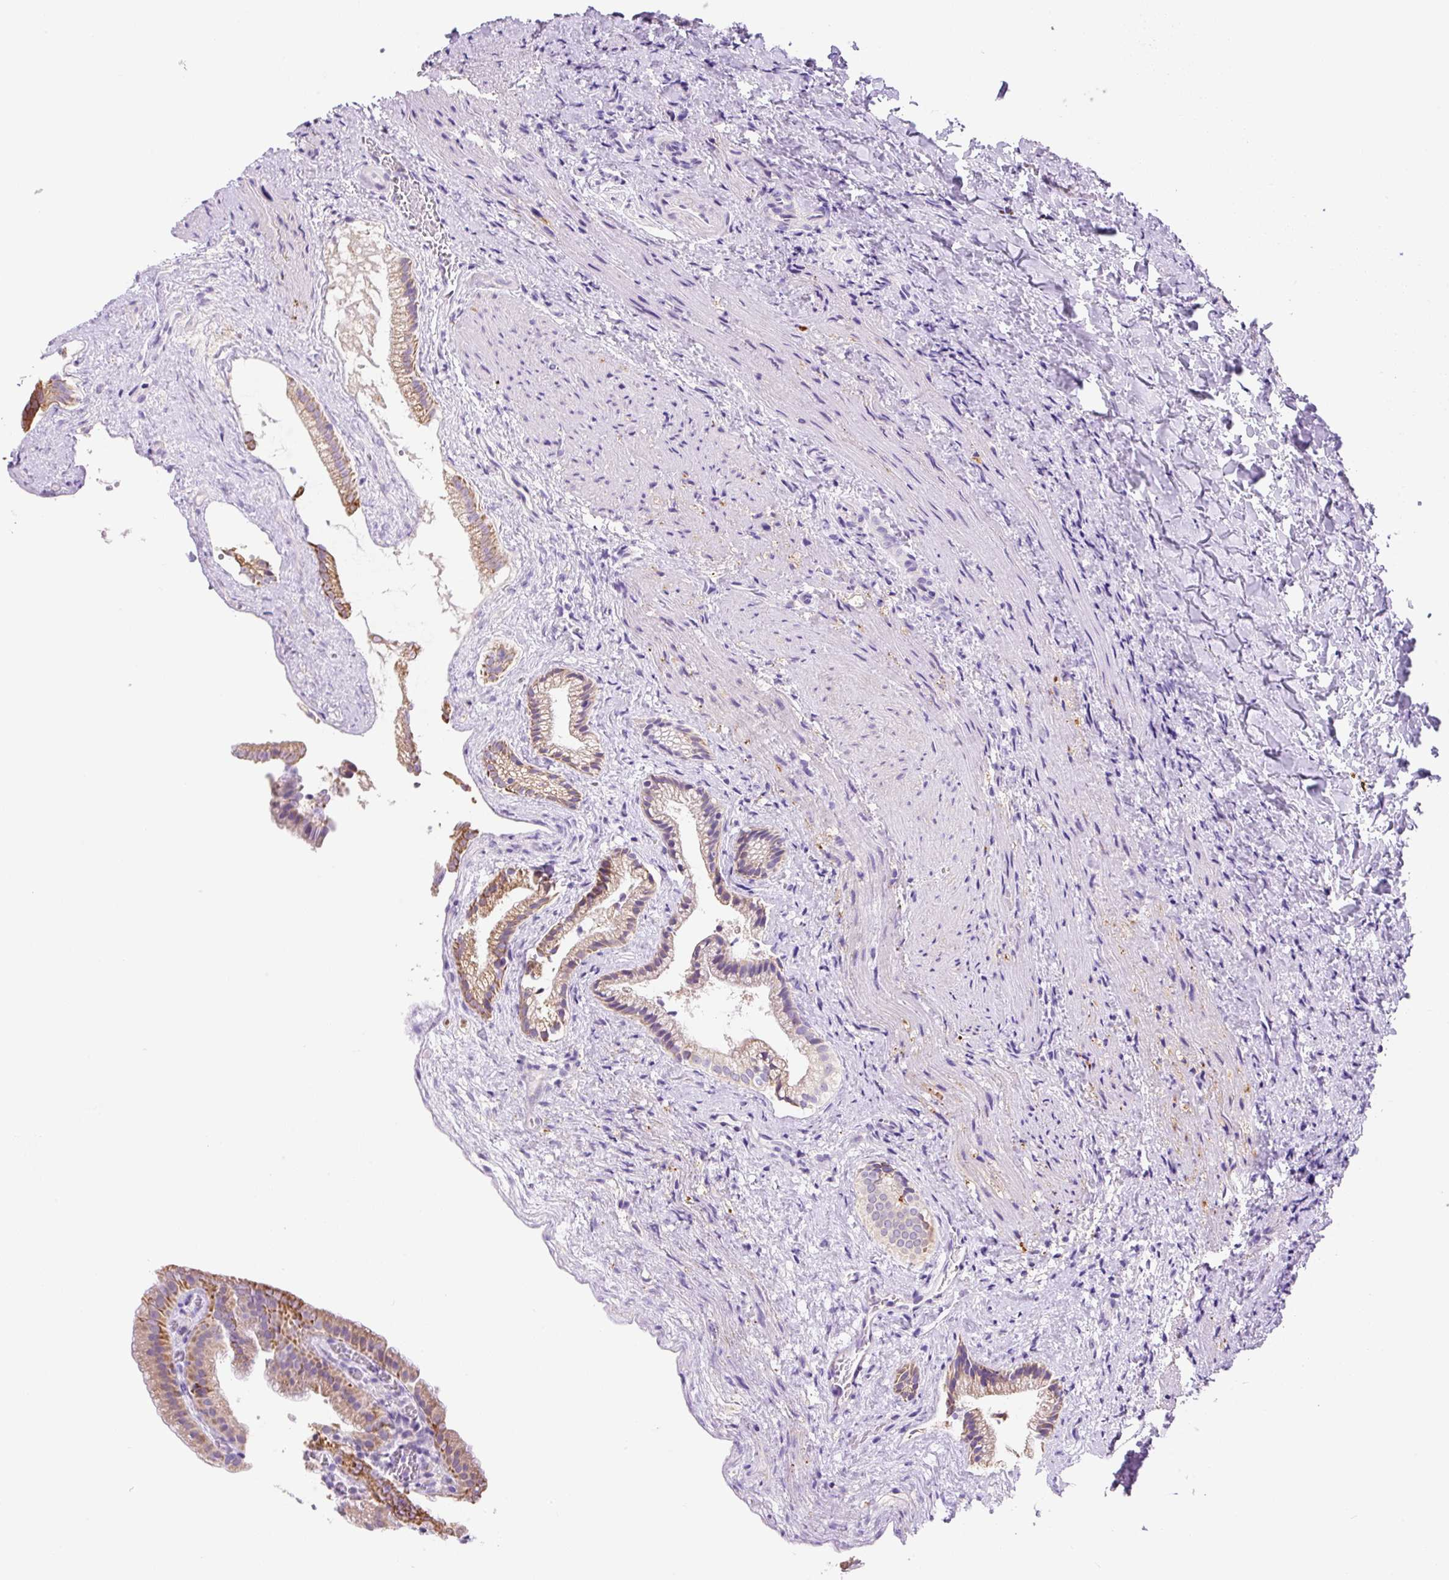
{"staining": {"intensity": "moderate", "quantity": "25%-75%", "location": "cytoplasmic/membranous"}, "tissue": "gallbladder", "cell_type": "Glandular cells", "image_type": "normal", "snomed": [{"axis": "morphology", "description": "Normal tissue, NOS"}, {"axis": "morphology", "description": "Inflammation, NOS"}, {"axis": "topography", "description": "Gallbladder"}], "caption": "Brown immunohistochemical staining in normal human gallbladder displays moderate cytoplasmic/membranous positivity in about 25%-75% of glandular cells.", "gene": "NDST3", "patient": {"sex": "male", "age": 51}}